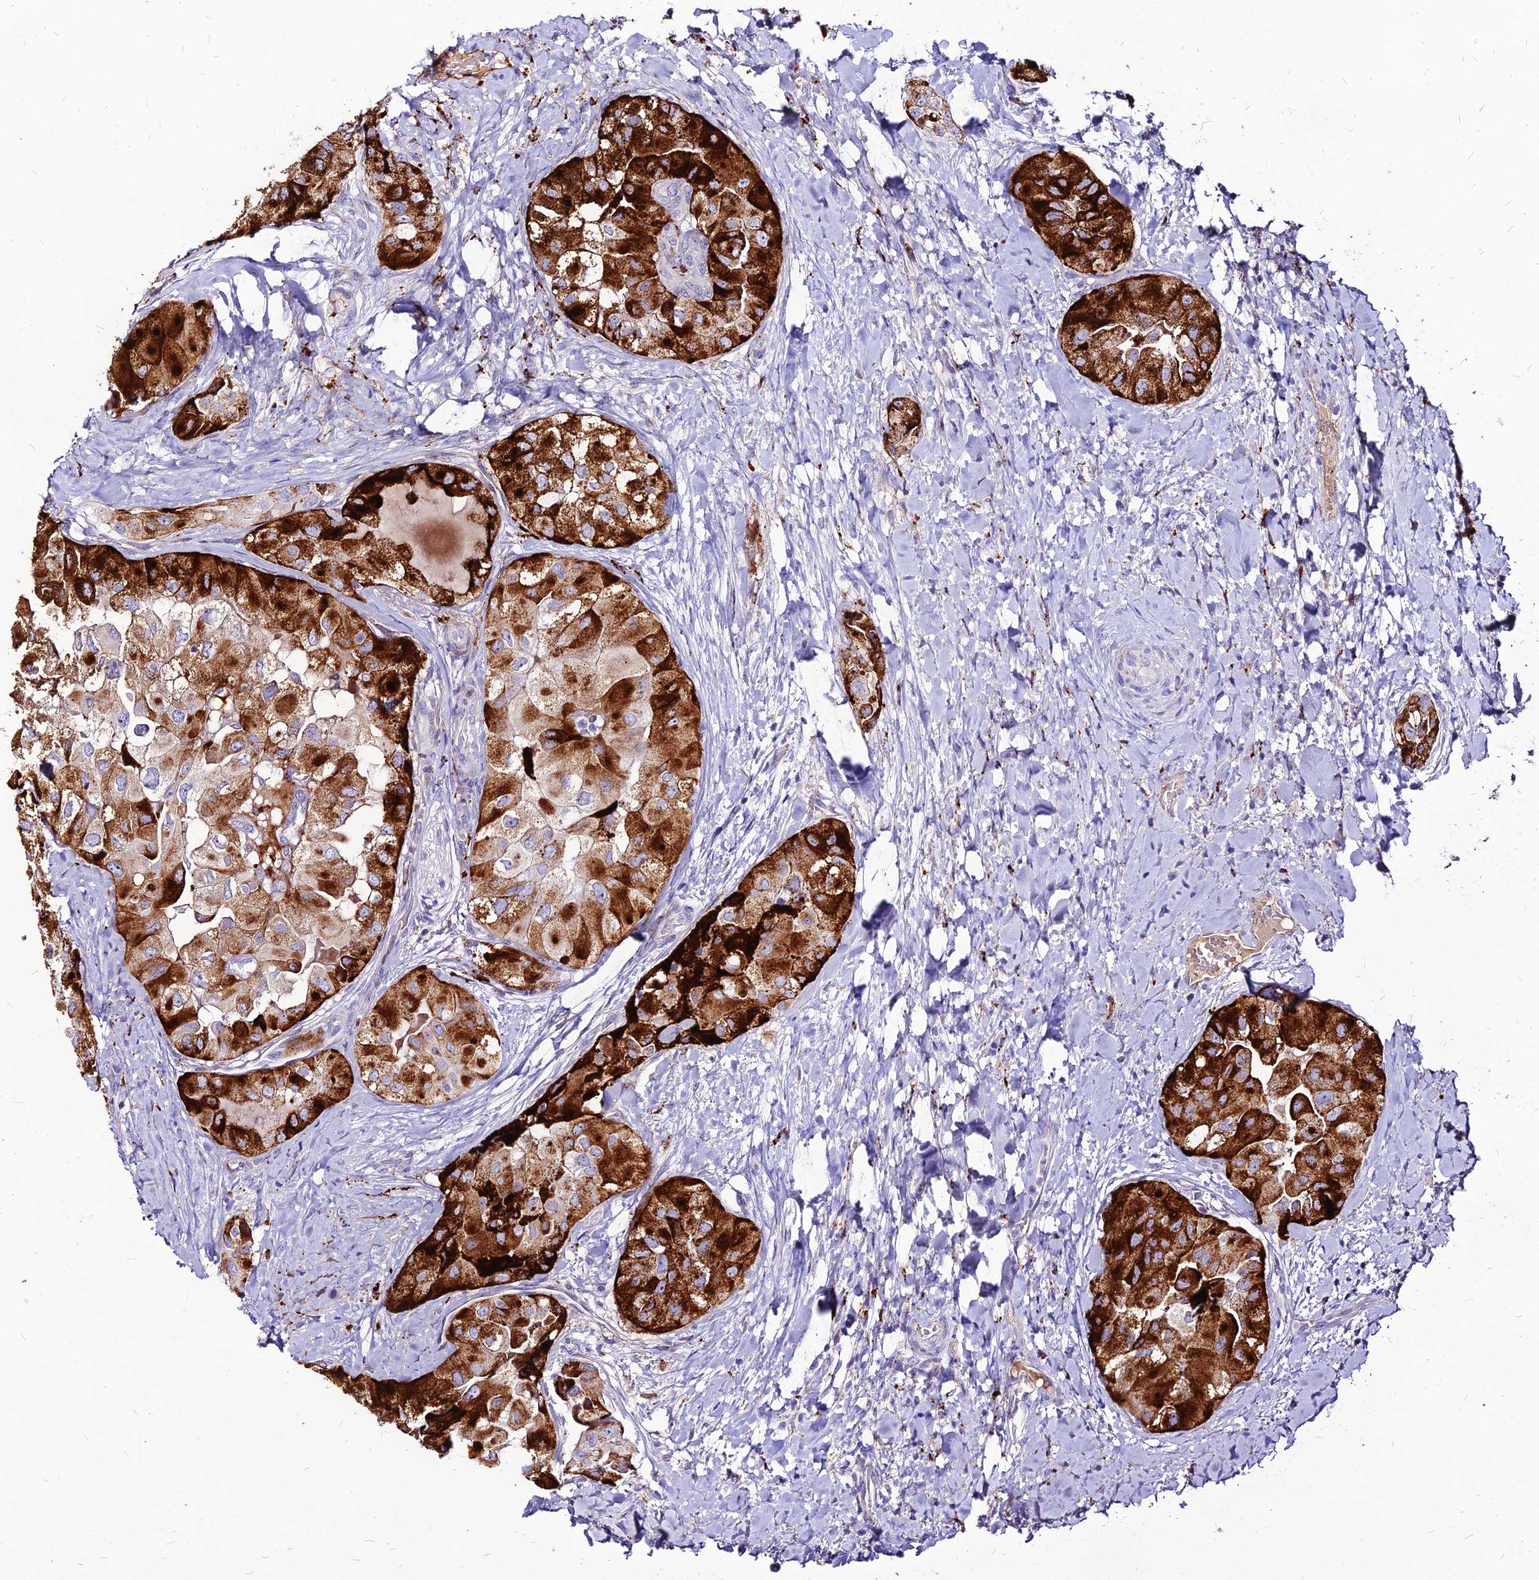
{"staining": {"intensity": "strong", "quantity": ">75%", "location": "cytoplasmic/membranous"}, "tissue": "thyroid cancer", "cell_type": "Tumor cells", "image_type": "cancer", "snomed": [{"axis": "morphology", "description": "Normal tissue, NOS"}, {"axis": "morphology", "description": "Papillary adenocarcinoma, NOS"}, {"axis": "topography", "description": "Thyroid gland"}], "caption": "IHC photomicrograph of neoplastic tissue: thyroid cancer stained using IHC demonstrates high levels of strong protein expression localized specifically in the cytoplasmic/membranous of tumor cells, appearing as a cytoplasmic/membranous brown color.", "gene": "RIMOC1", "patient": {"sex": "female", "age": 59}}